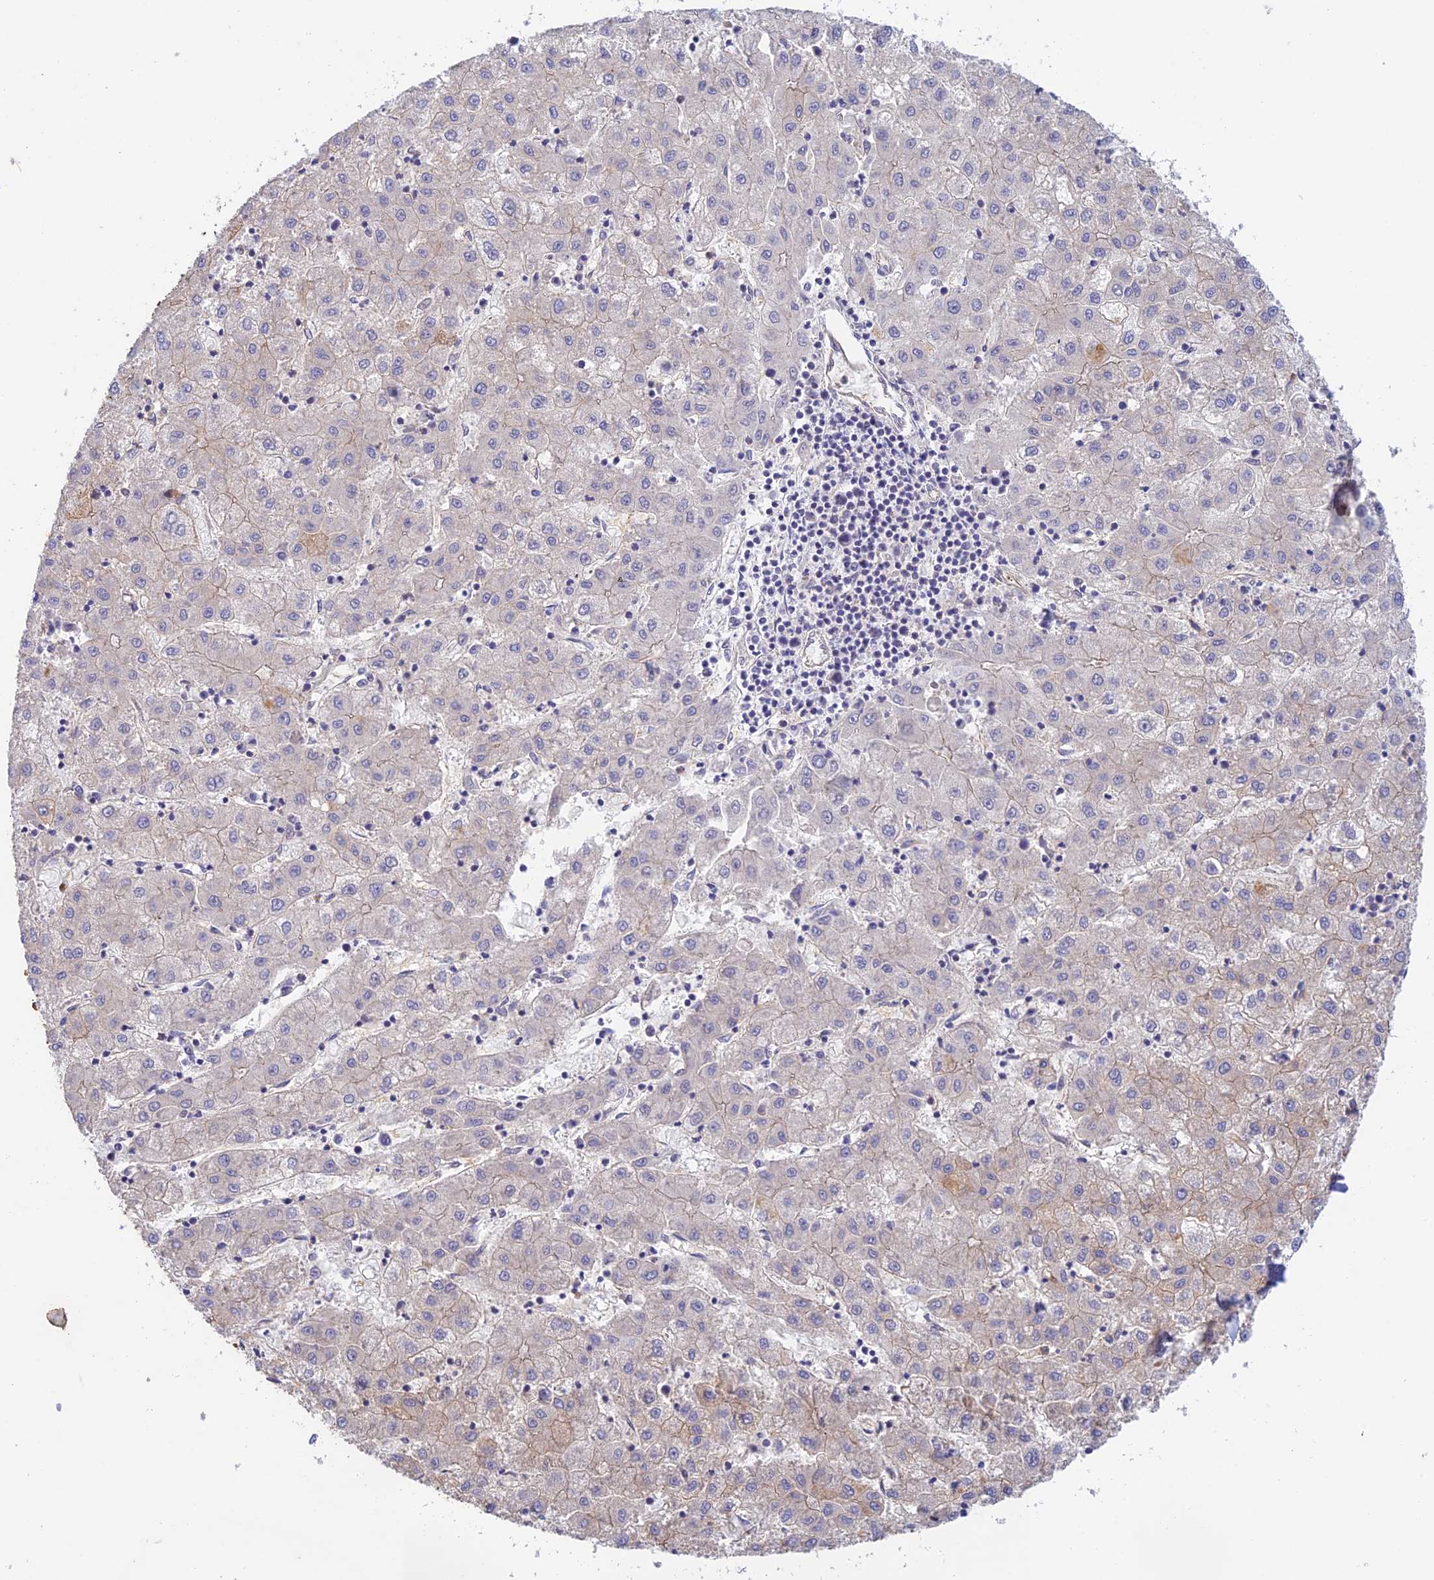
{"staining": {"intensity": "negative", "quantity": "none", "location": "none"}, "tissue": "liver cancer", "cell_type": "Tumor cells", "image_type": "cancer", "snomed": [{"axis": "morphology", "description": "Carcinoma, Hepatocellular, NOS"}, {"axis": "topography", "description": "Liver"}], "caption": "Human liver cancer stained for a protein using IHC reveals no expression in tumor cells.", "gene": "MYO9A", "patient": {"sex": "male", "age": 72}}